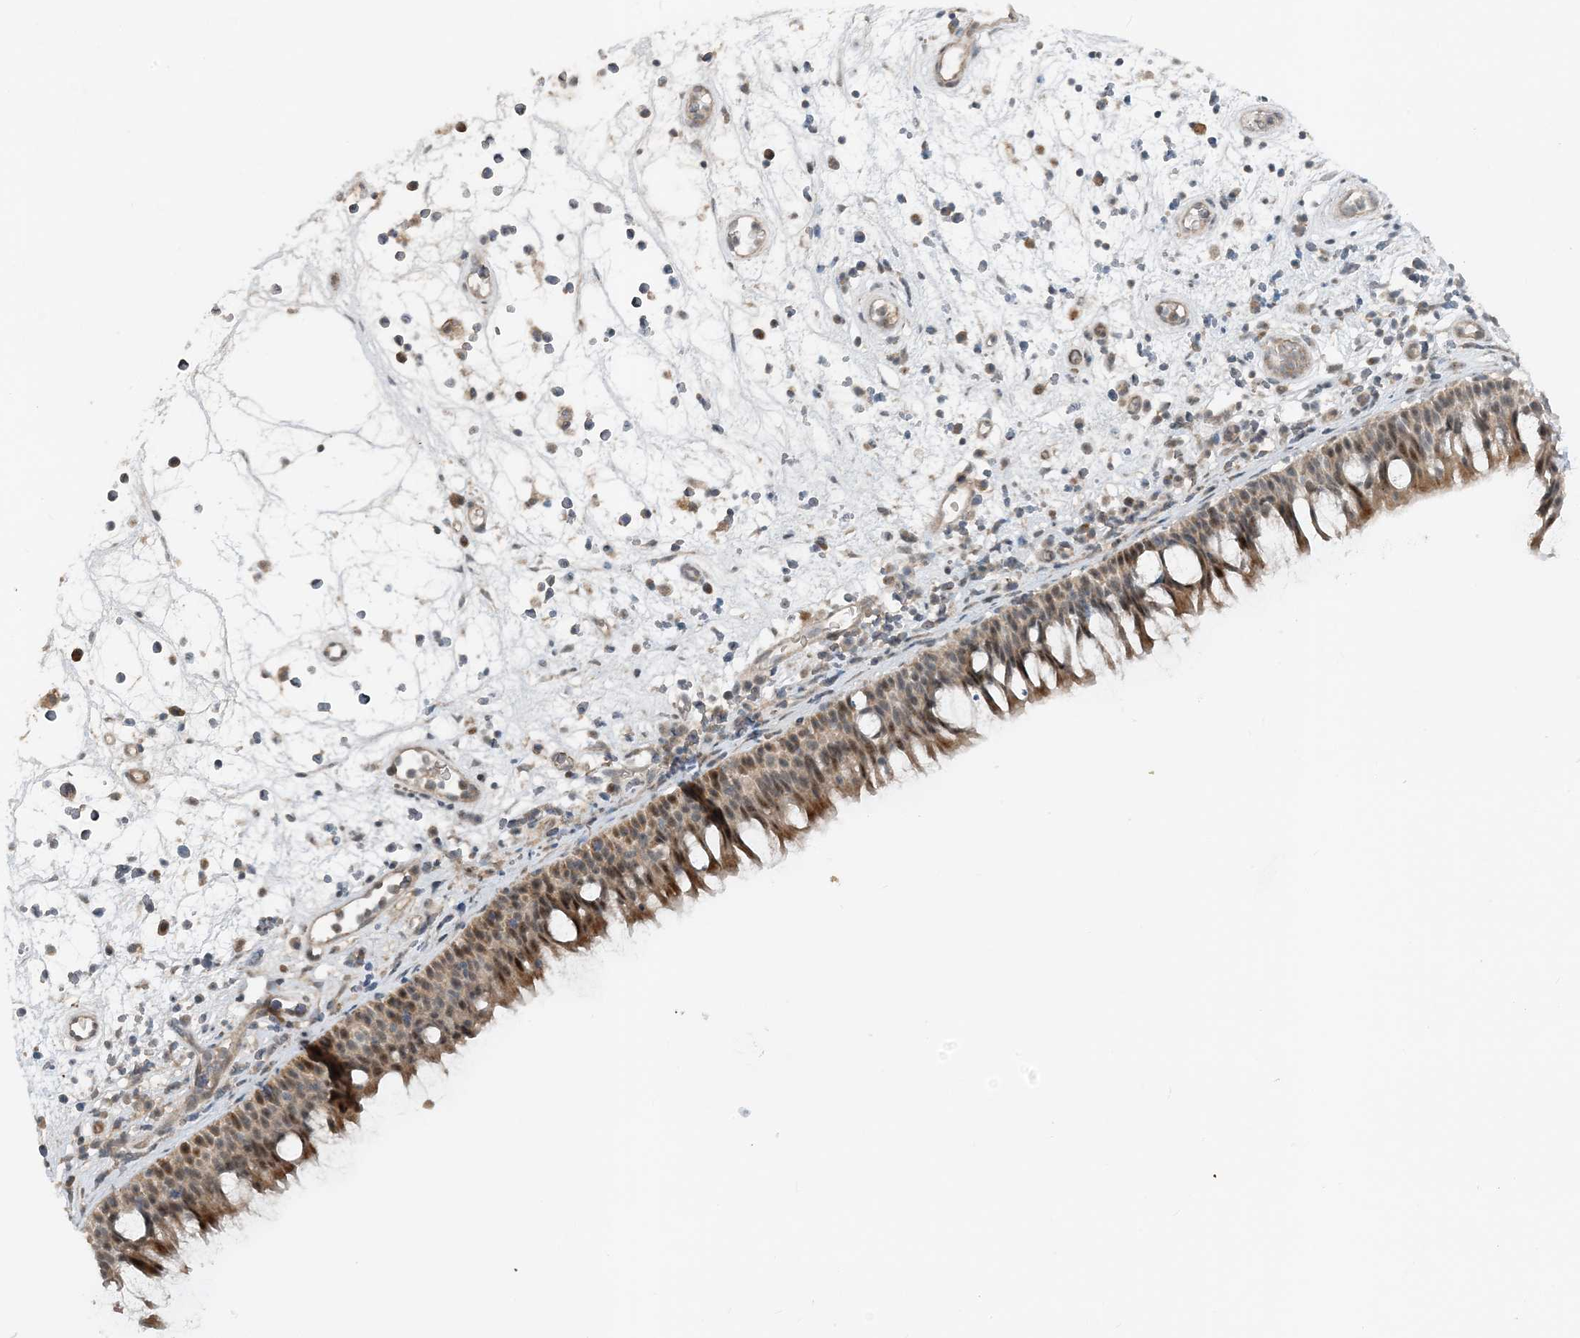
{"staining": {"intensity": "moderate", "quantity": ">75%", "location": "nuclear"}, "tissue": "nasopharynx", "cell_type": "Respiratory epithelial cells", "image_type": "normal", "snomed": [{"axis": "morphology", "description": "Normal tissue, NOS"}, {"axis": "morphology", "description": "Inflammation, NOS"}, {"axis": "morphology", "description": "Malignant melanoma, Metastatic site"}, {"axis": "topography", "description": "Nasopharynx"}], "caption": "Immunohistochemistry (IHC) of benign human nasopharynx displays medium levels of moderate nuclear staining in about >75% of respiratory epithelial cells. (DAB IHC, brown staining for protein, blue staining for nuclei).", "gene": "MITD1", "patient": {"sex": "male", "age": 70}}